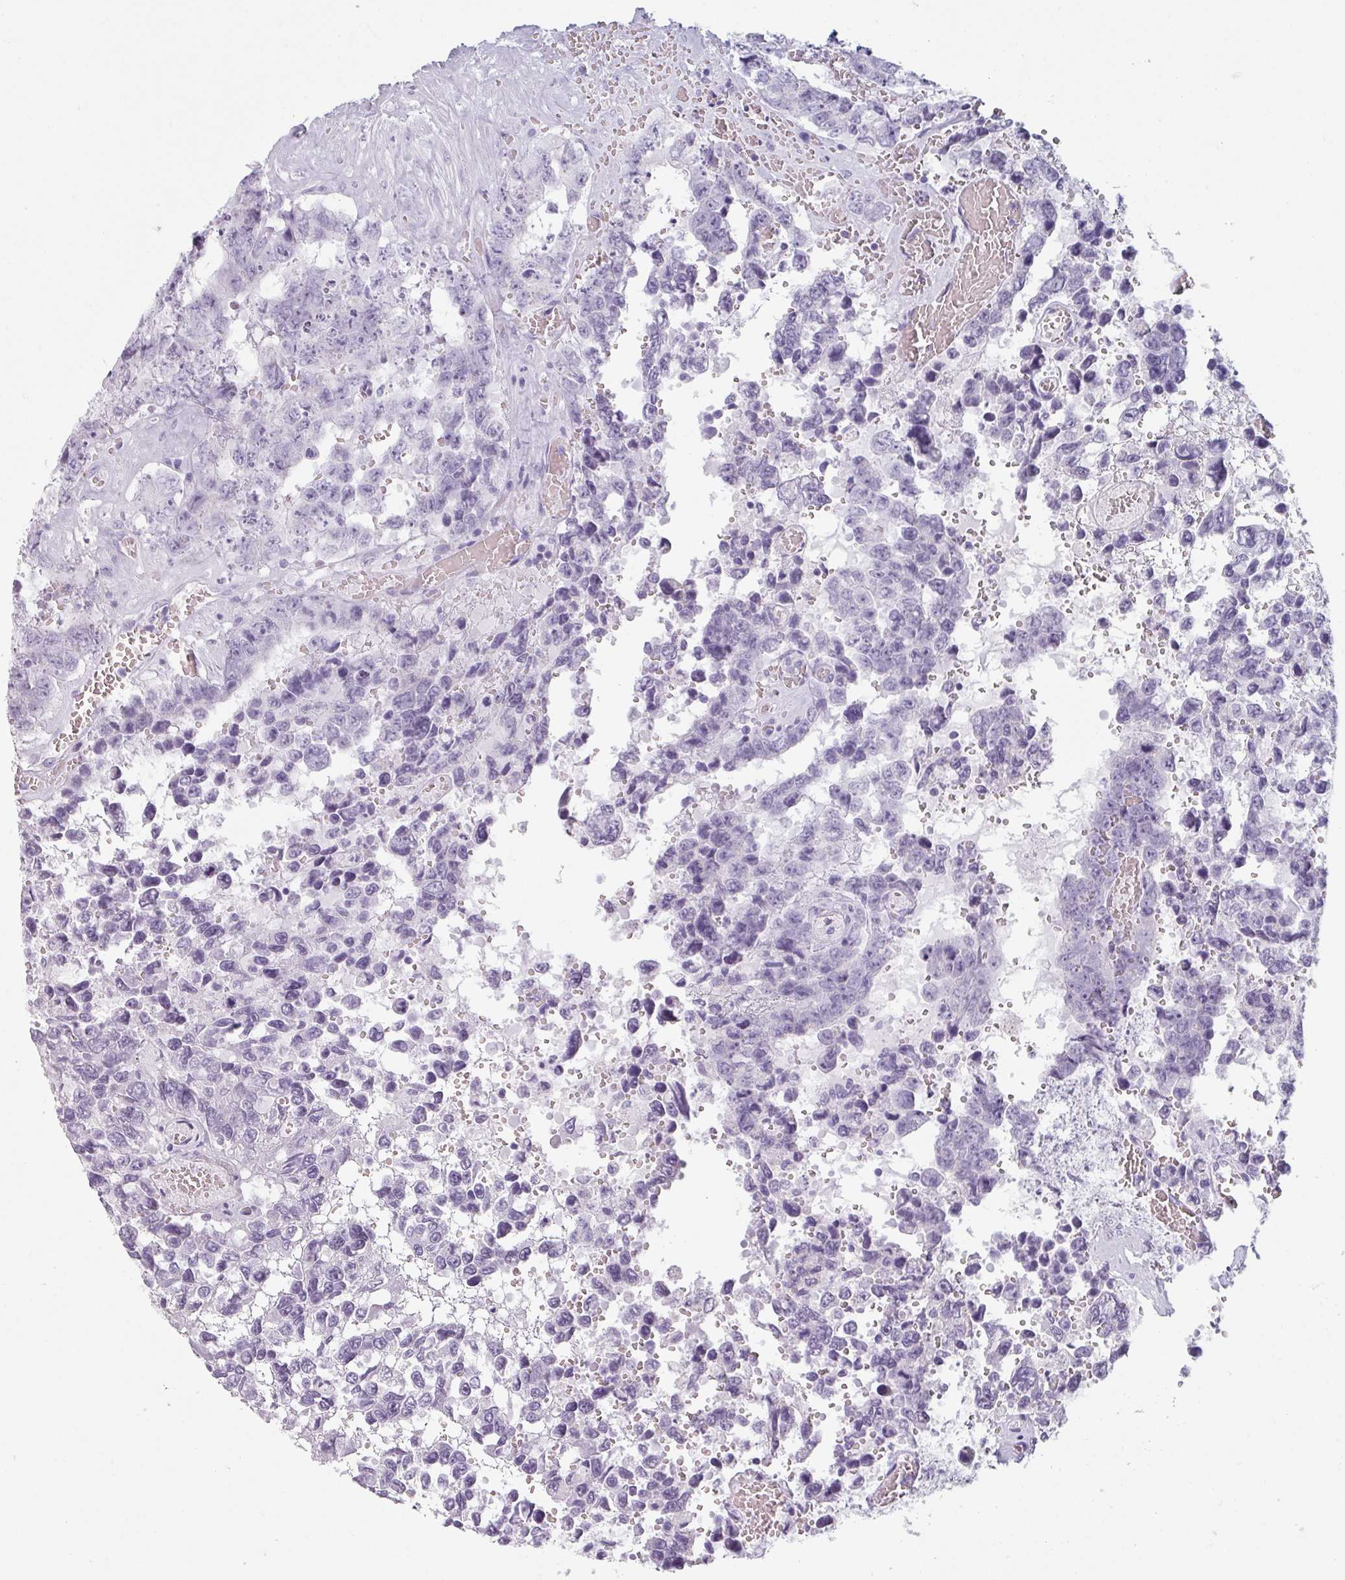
{"staining": {"intensity": "negative", "quantity": "none", "location": "none"}, "tissue": "testis cancer", "cell_type": "Tumor cells", "image_type": "cancer", "snomed": [{"axis": "morphology", "description": "Normal tissue, NOS"}, {"axis": "morphology", "description": "Carcinoma, Embryonal, NOS"}, {"axis": "topography", "description": "Testis"}, {"axis": "topography", "description": "Epididymis"}], "caption": "Protein analysis of embryonal carcinoma (testis) displays no significant staining in tumor cells.", "gene": "SFTPA1", "patient": {"sex": "male", "age": 25}}